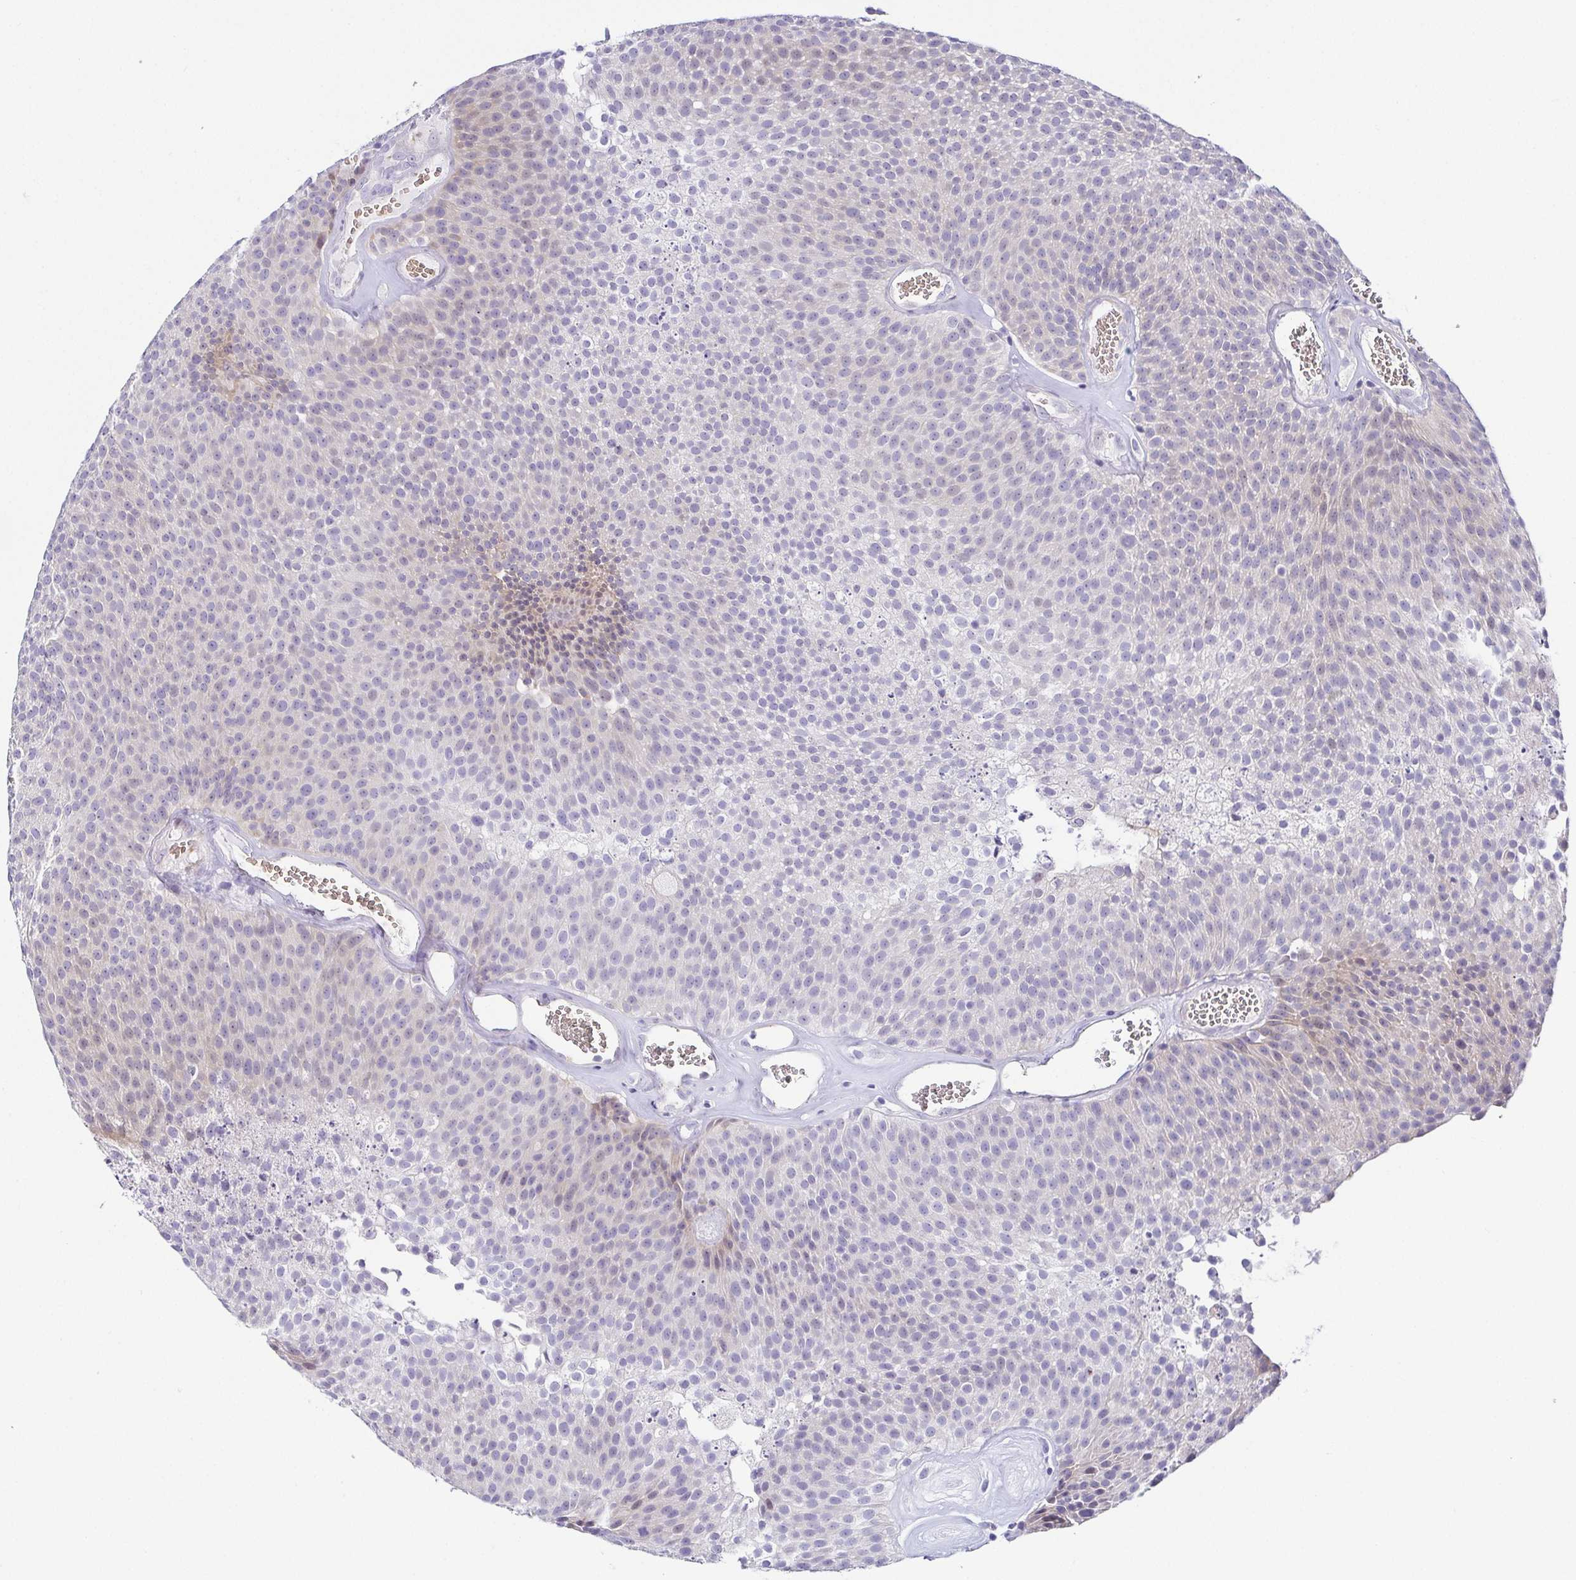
{"staining": {"intensity": "negative", "quantity": "none", "location": "none"}, "tissue": "urothelial cancer", "cell_type": "Tumor cells", "image_type": "cancer", "snomed": [{"axis": "morphology", "description": "Urothelial carcinoma, Low grade"}, {"axis": "topography", "description": "Urinary bladder"}], "caption": "This is an immunohistochemistry (IHC) histopathology image of low-grade urothelial carcinoma. There is no positivity in tumor cells.", "gene": "FAM162B", "patient": {"sex": "female", "age": 79}}